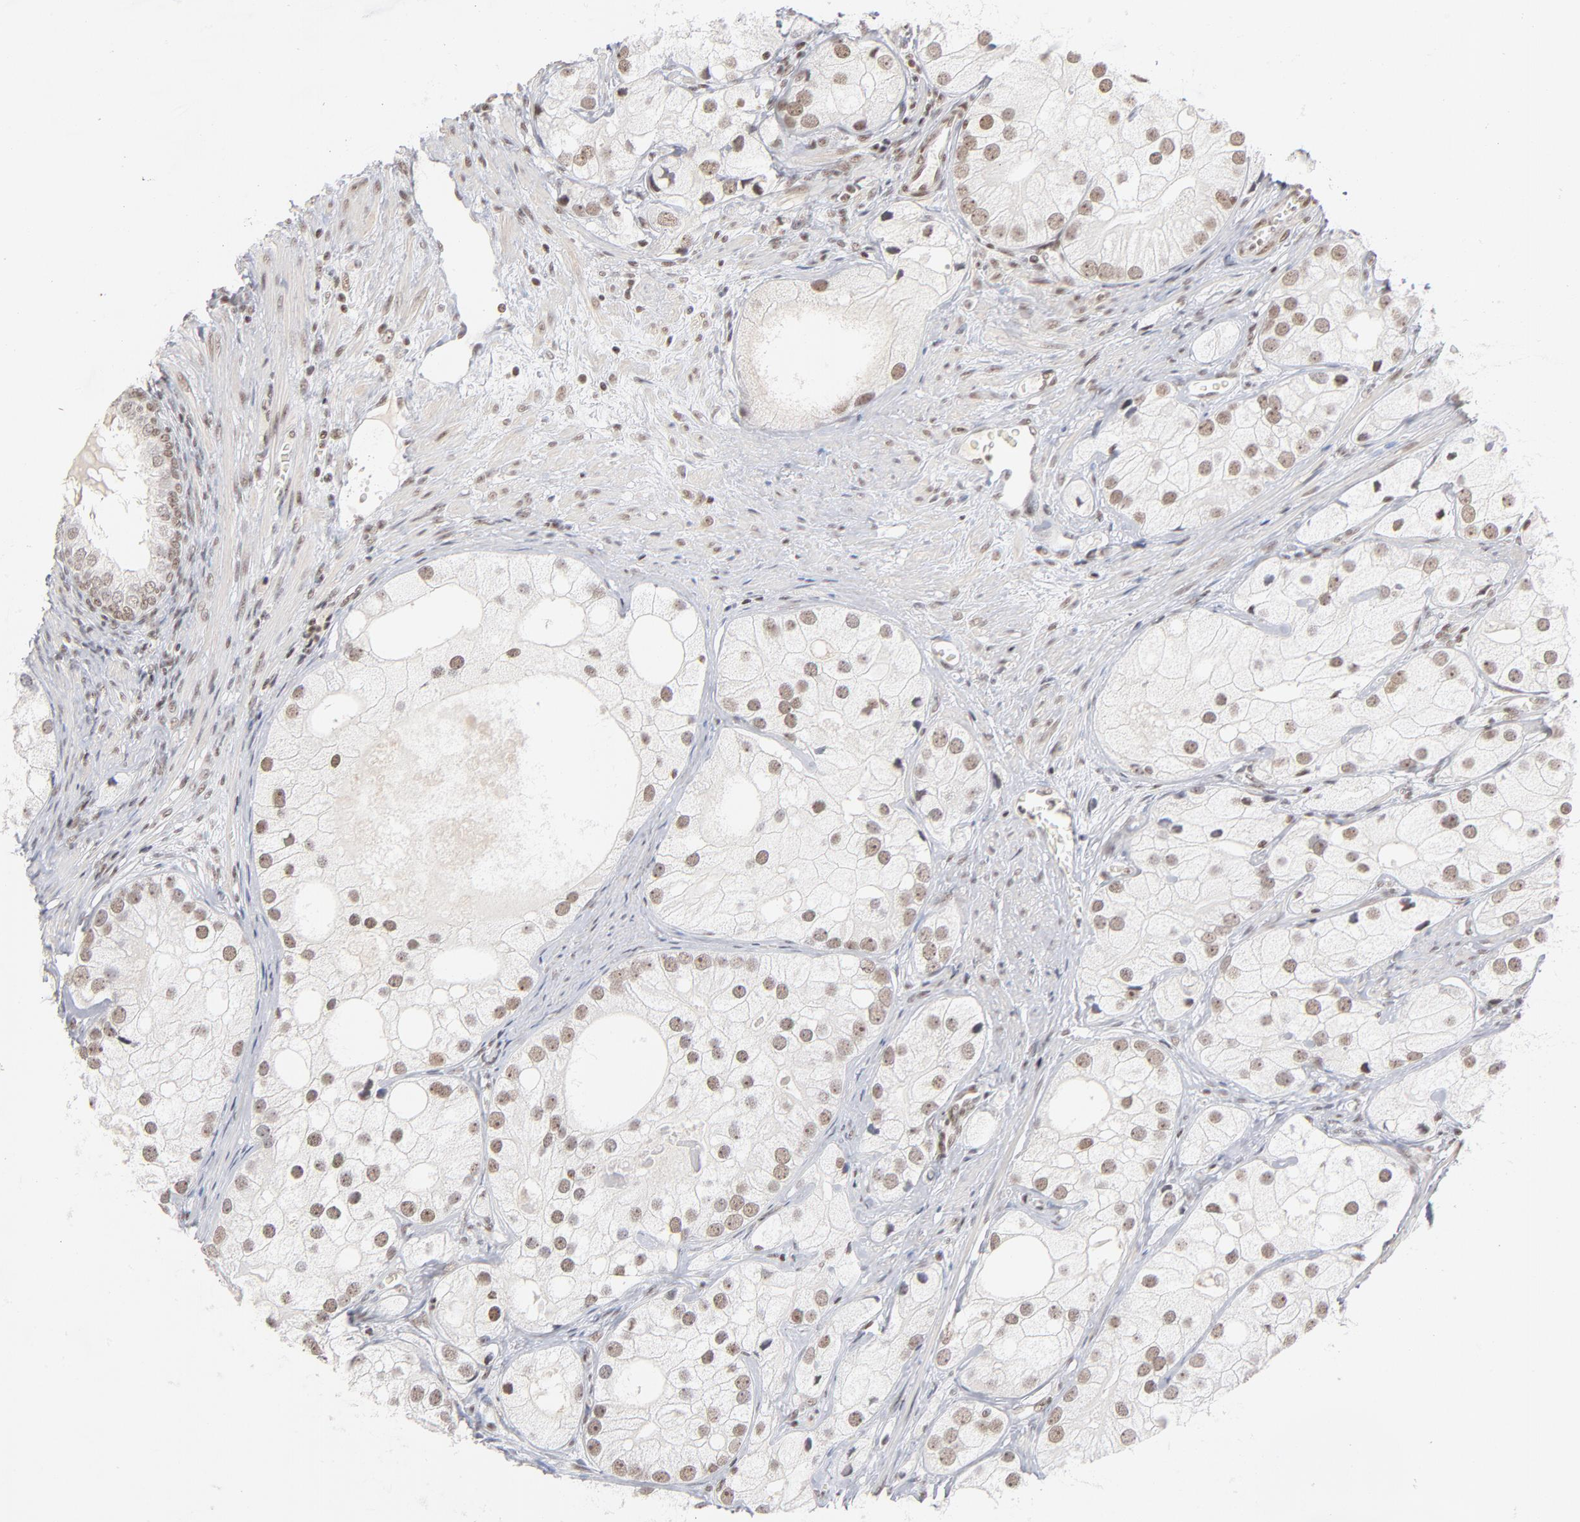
{"staining": {"intensity": "weak", "quantity": ">75%", "location": "nuclear"}, "tissue": "prostate cancer", "cell_type": "Tumor cells", "image_type": "cancer", "snomed": [{"axis": "morphology", "description": "Adenocarcinoma, Low grade"}, {"axis": "topography", "description": "Prostate"}], "caption": "A micrograph showing weak nuclear expression in about >75% of tumor cells in prostate cancer (adenocarcinoma (low-grade)), as visualized by brown immunohistochemical staining.", "gene": "ZNF143", "patient": {"sex": "male", "age": 69}}